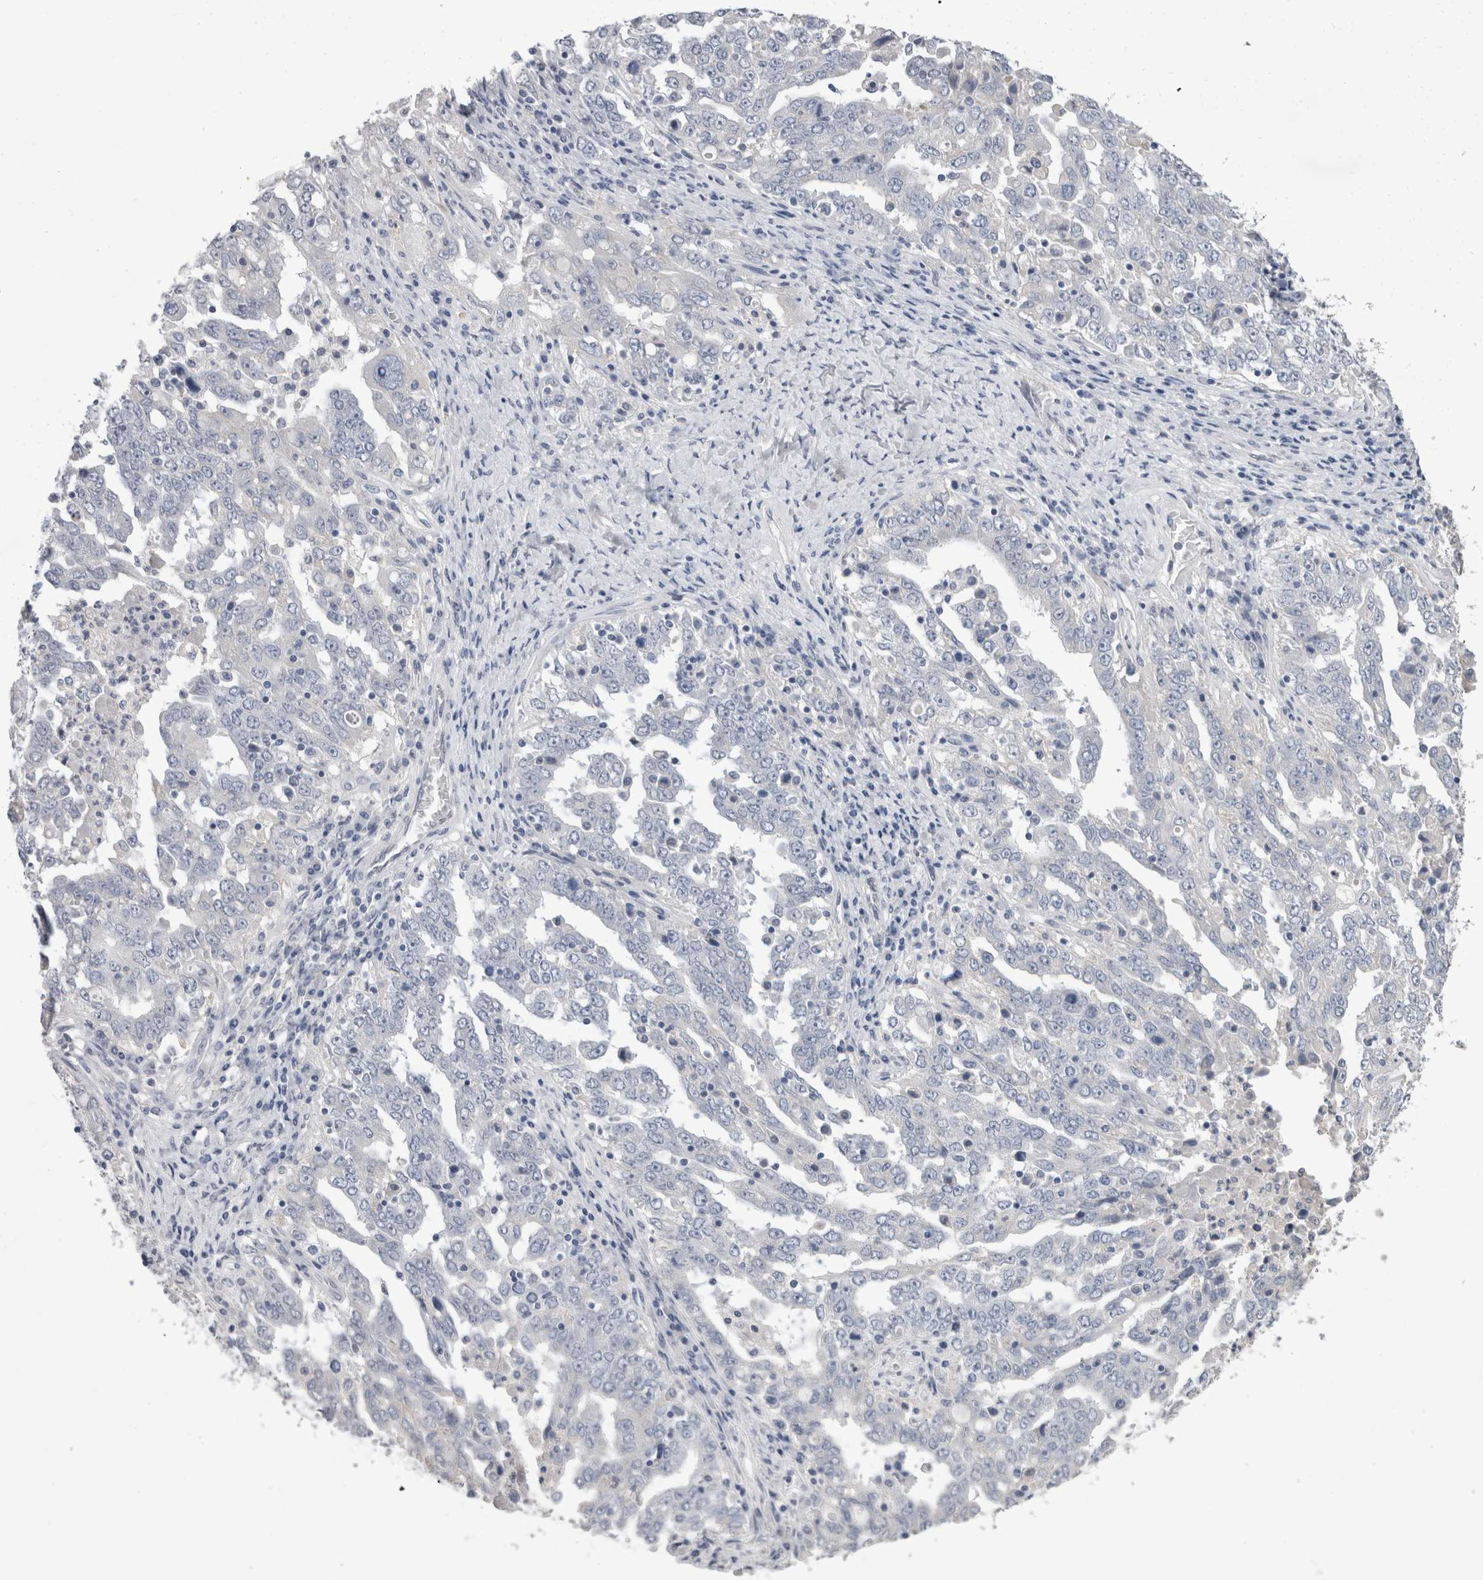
{"staining": {"intensity": "negative", "quantity": "none", "location": "none"}, "tissue": "ovarian cancer", "cell_type": "Tumor cells", "image_type": "cancer", "snomed": [{"axis": "morphology", "description": "Carcinoma, endometroid"}, {"axis": "topography", "description": "Ovary"}], "caption": "The immunohistochemistry micrograph has no significant staining in tumor cells of endometroid carcinoma (ovarian) tissue.", "gene": "FHOD3", "patient": {"sex": "female", "age": 62}}